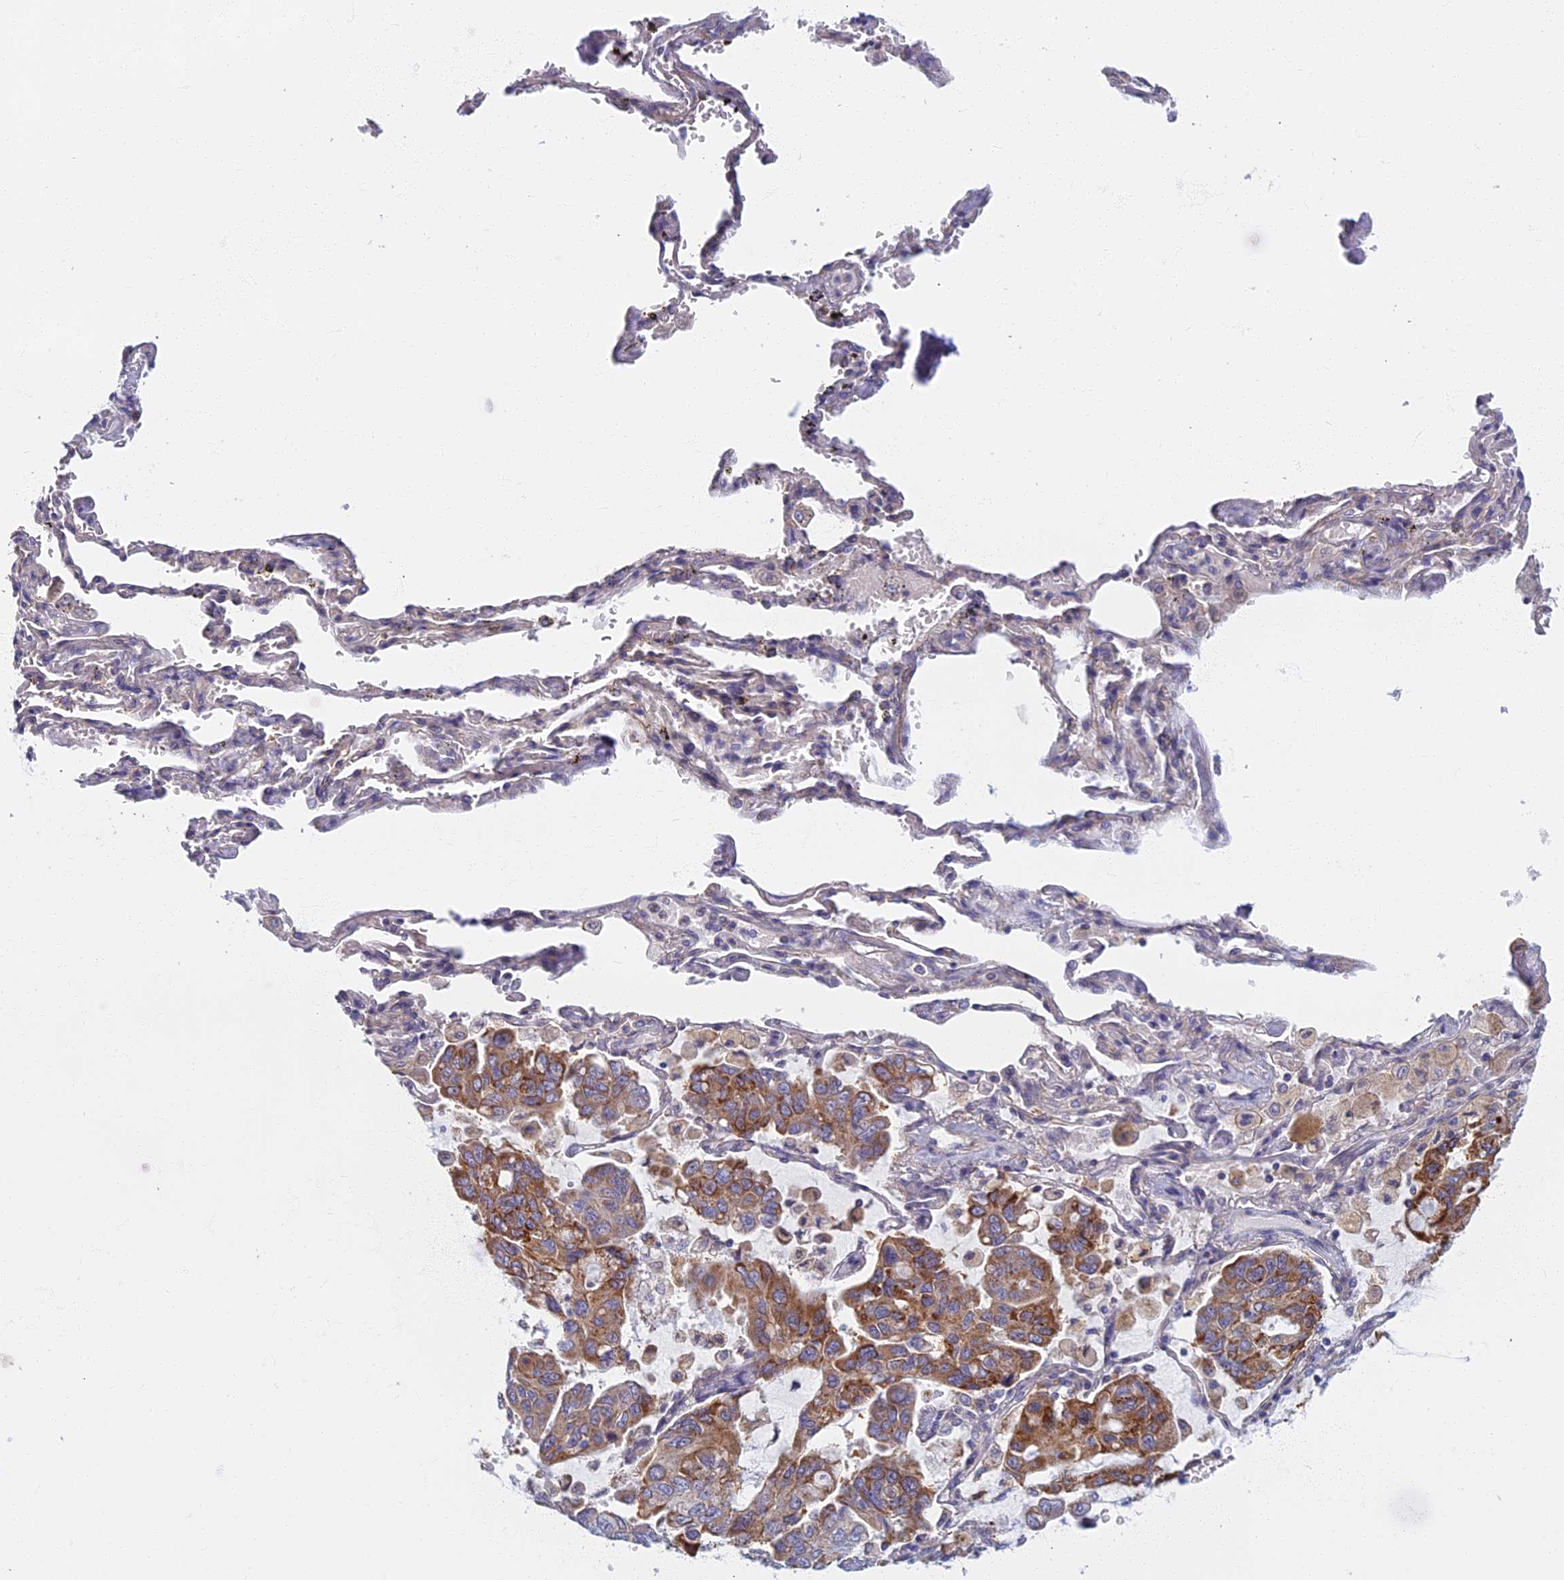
{"staining": {"intensity": "weak", "quantity": "<25%", "location": "cytoplasmic/membranous"}, "tissue": "lung cancer", "cell_type": "Tumor cells", "image_type": "cancer", "snomed": [{"axis": "morphology", "description": "Adenocarcinoma, NOS"}, {"axis": "topography", "description": "Lung"}], "caption": "Lung cancer was stained to show a protein in brown. There is no significant positivity in tumor cells.", "gene": "DDX51", "patient": {"sex": "male", "age": 64}}